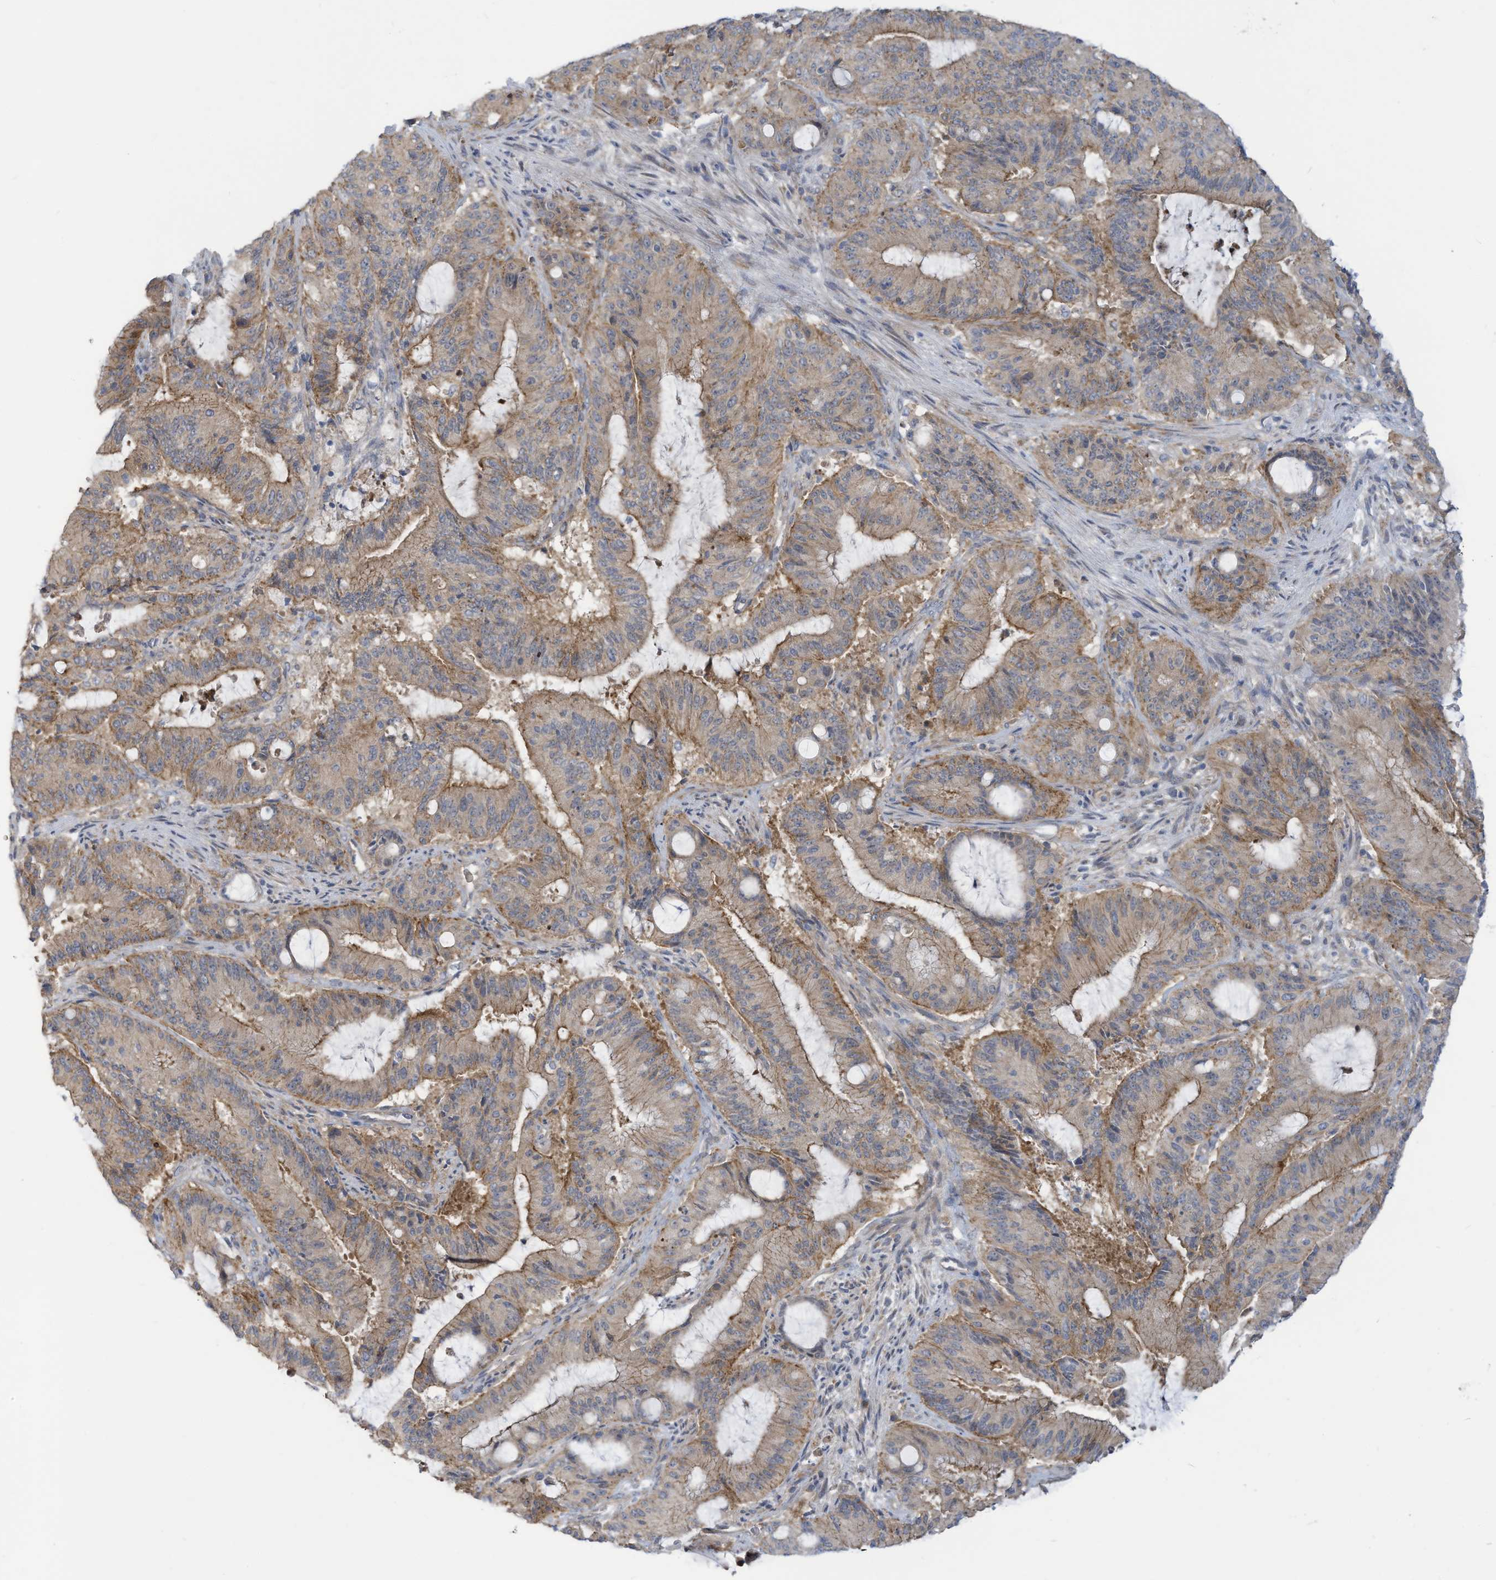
{"staining": {"intensity": "weak", "quantity": "25%-75%", "location": "cytoplasmic/membranous"}, "tissue": "liver cancer", "cell_type": "Tumor cells", "image_type": "cancer", "snomed": [{"axis": "morphology", "description": "Normal tissue, NOS"}, {"axis": "morphology", "description": "Cholangiocarcinoma"}, {"axis": "topography", "description": "Liver"}, {"axis": "topography", "description": "Peripheral nerve tissue"}], "caption": "A high-resolution histopathology image shows immunohistochemistry staining of liver cancer (cholangiocarcinoma), which shows weak cytoplasmic/membranous positivity in approximately 25%-75% of tumor cells. Using DAB (3,3'-diaminobenzidine) (brown) and hematoxylin (blue) stains, captured at high magnification using brightfield microscopy.", "gene": "ADAT2", "patient": {"sex": "female", "age": 73}}